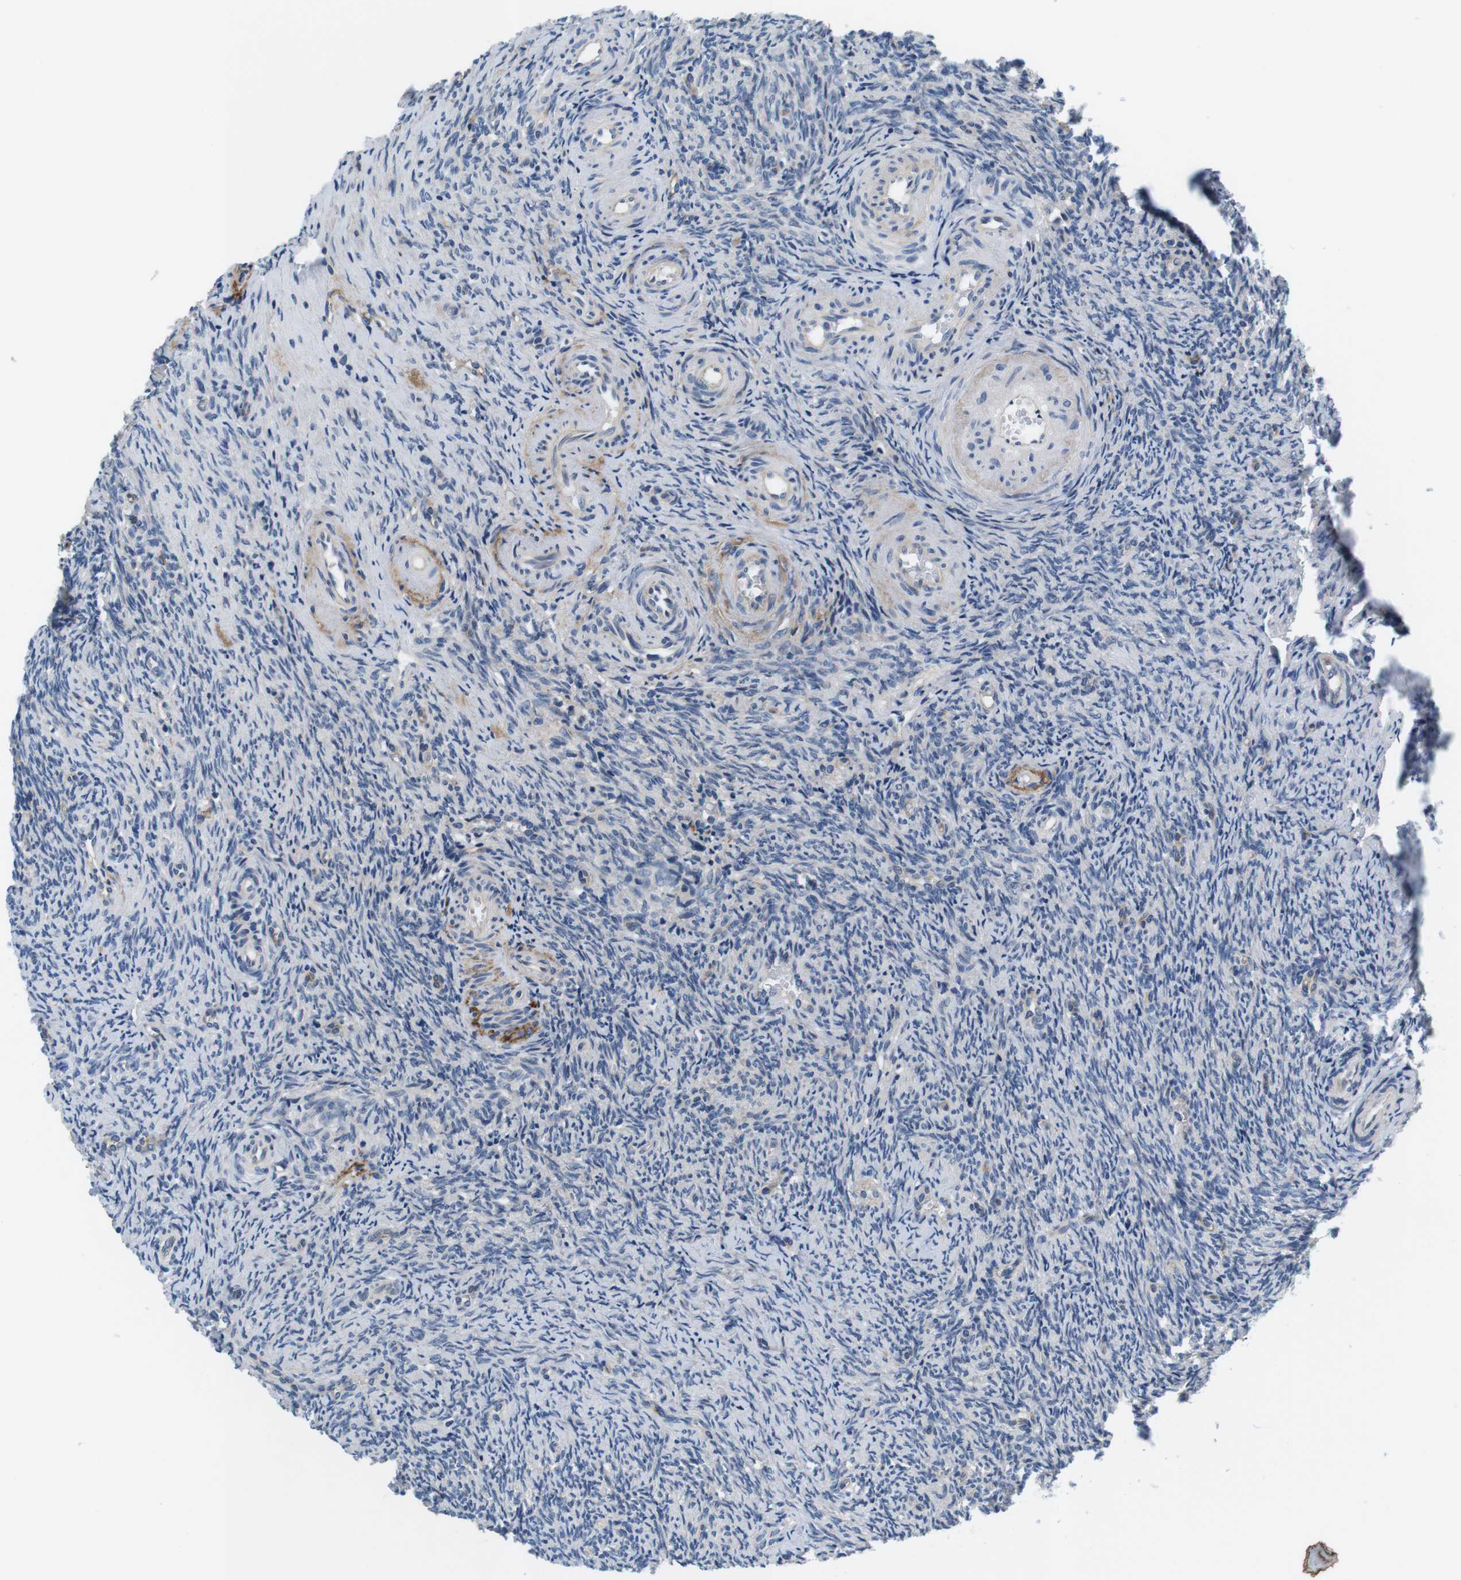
{"staining": {"intensity": "negative", "quantity": "none", "location": "none"}, "tissue": "ovary", "cell_type": "Ovarian stroma cells", "image_type": "normal", "snomed": [{"axis": "morphology", "description": "Normal tissue, NOS"}, {"axis": "topography", "description": "Ovary"}], "caption": "Micrograph shows no protein expression in ovarian stroma cells of unremarkable ovary. (DAB immunohistochemistry (IHC), high magnification).", "gene": "SLC30A1", "patient": {"sex": "female", "age": 41}}